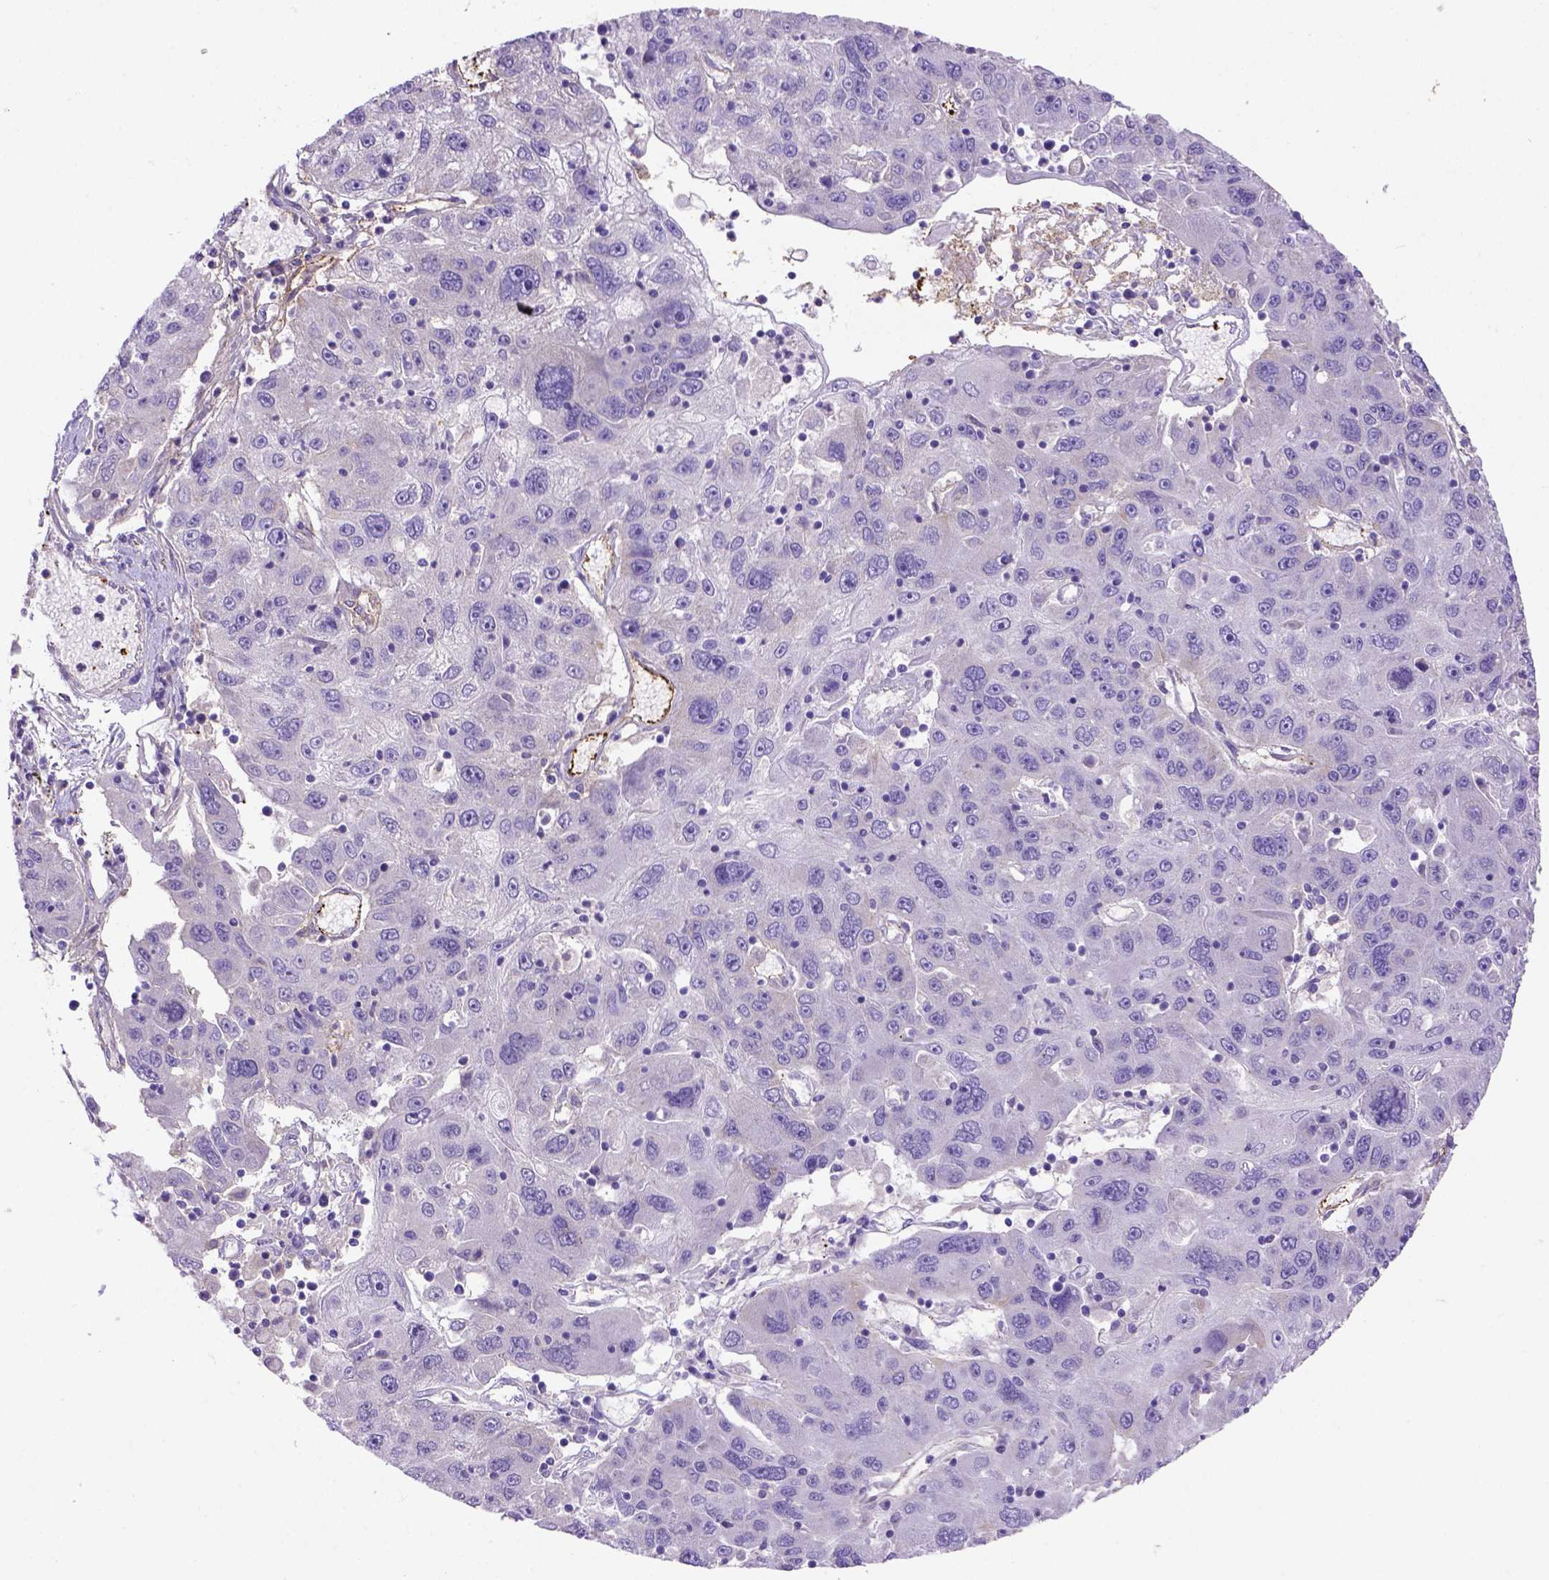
{"staining": {"intensity": "negative", "quantity": "none", "location": "none"}, "tissue": "stomach cancer", "cell_type": "Tumor cells", "image_type": "cancer", "snomed": [{"axis": "morphology", "description": "Adenocarcinoma, NOS"}, {"axis": "topography", "description": "Stomach"}], "caption": "An IHC photomicrograph of stomach cancer (adenocarcinoma) is shown. There is no staining in tumor cells of stomach cancer (adenocarcinoma).", "gene": "SIRPD", "patient": {"sex": "male", "age": 56}}